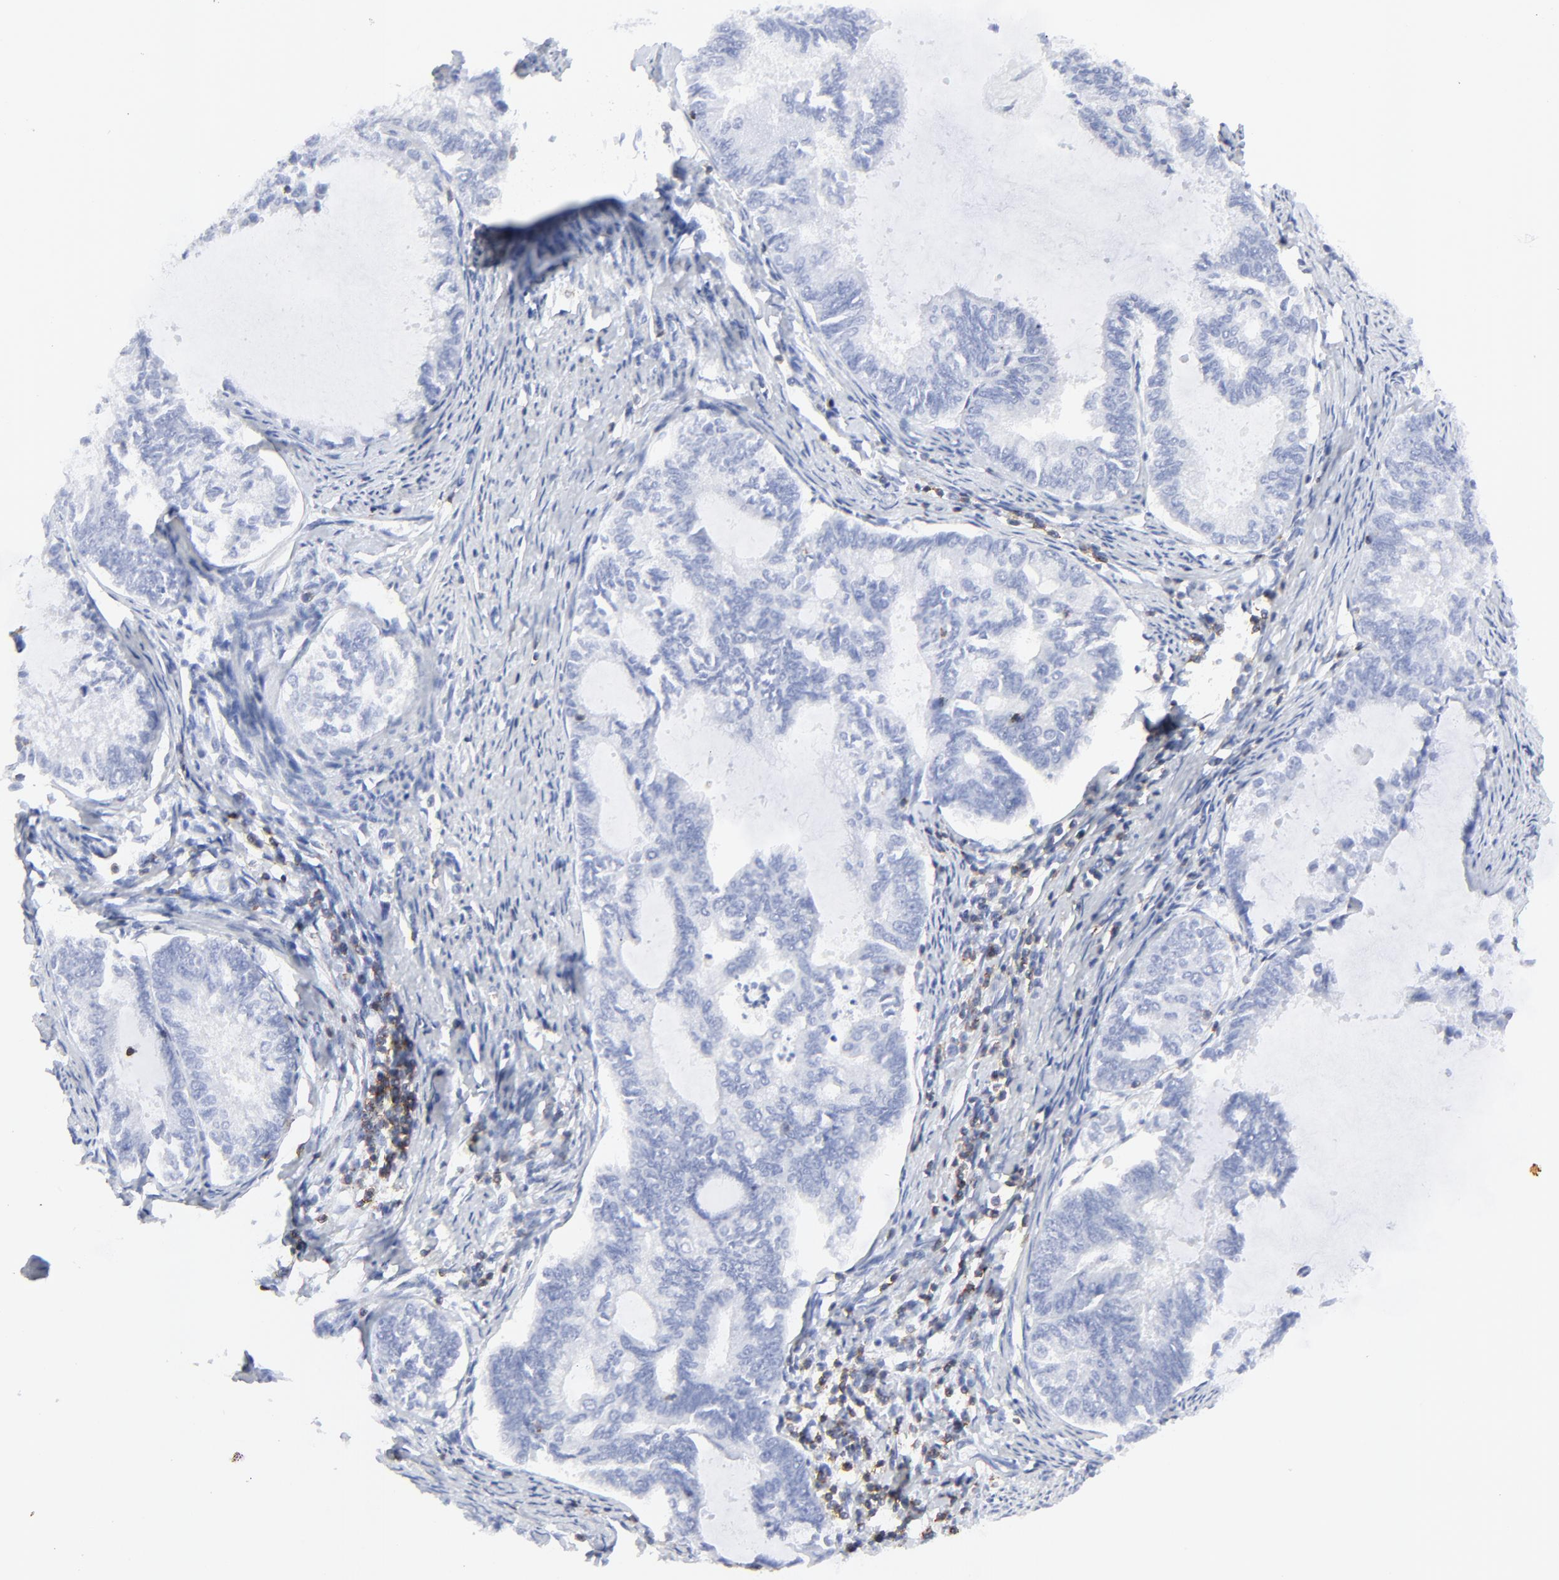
{"staining": {"intensity": "negative", "quantity": "none", "location": "none"}, "tissue": "endometrial cancer", "cell_type": "Tumor cells", "image_type": "cancer", "snomed": [{"axis": "morphology", "description": "Adenocarcinoma, NOS"}, {"axis": "topography", "description": "Endometrium"}], "caption": "Endometrial cancer was stained to show a protein in brown. There is no significant expression in tumor cells. (Brightfield microscopy of DAB IHC at high magnification).", "gene": "LCK", "patient": {"sex": "female", "age": 86}}